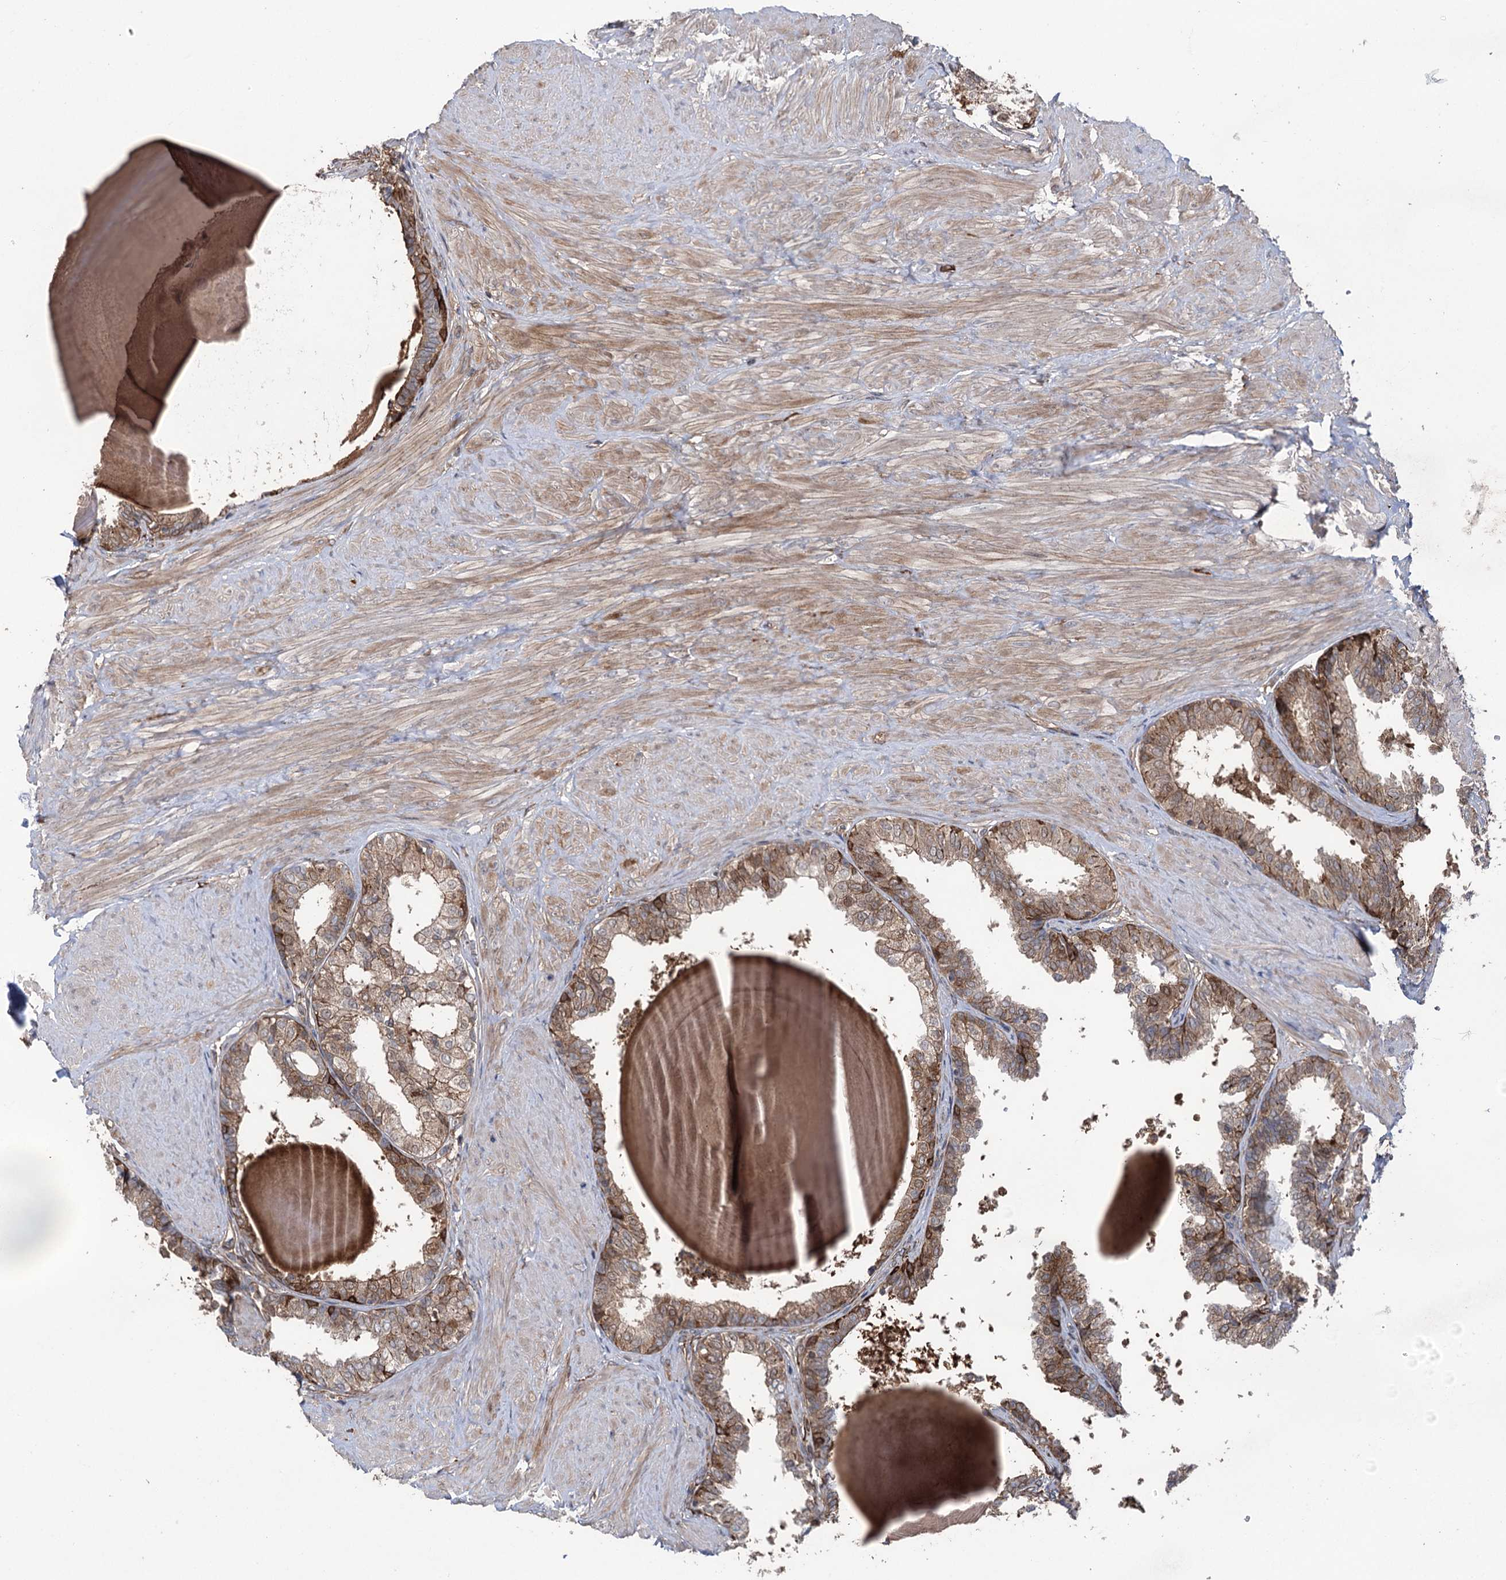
{"staining": {"intensity": "moderate", "quantity": "25%-75%", "location": "cytoplasmic/membranous"}, "tissue": "prostate", "cell_type": "Glandular cells", "image_type": "normal", "snomed": [{"axis": "morphology", "description": "Normal tissue, NOS"}, {"axis": "topography", "description": "Prostate"}], "caption": "About 25%-75% of glandular cells in normal prostate demonstrate moderate cytoplasmic/membranous protein positivity as visualized by brown immunohistochemical staining.", "gene": "OTUD1", "patient": {"sex": "male", "age": 48}}